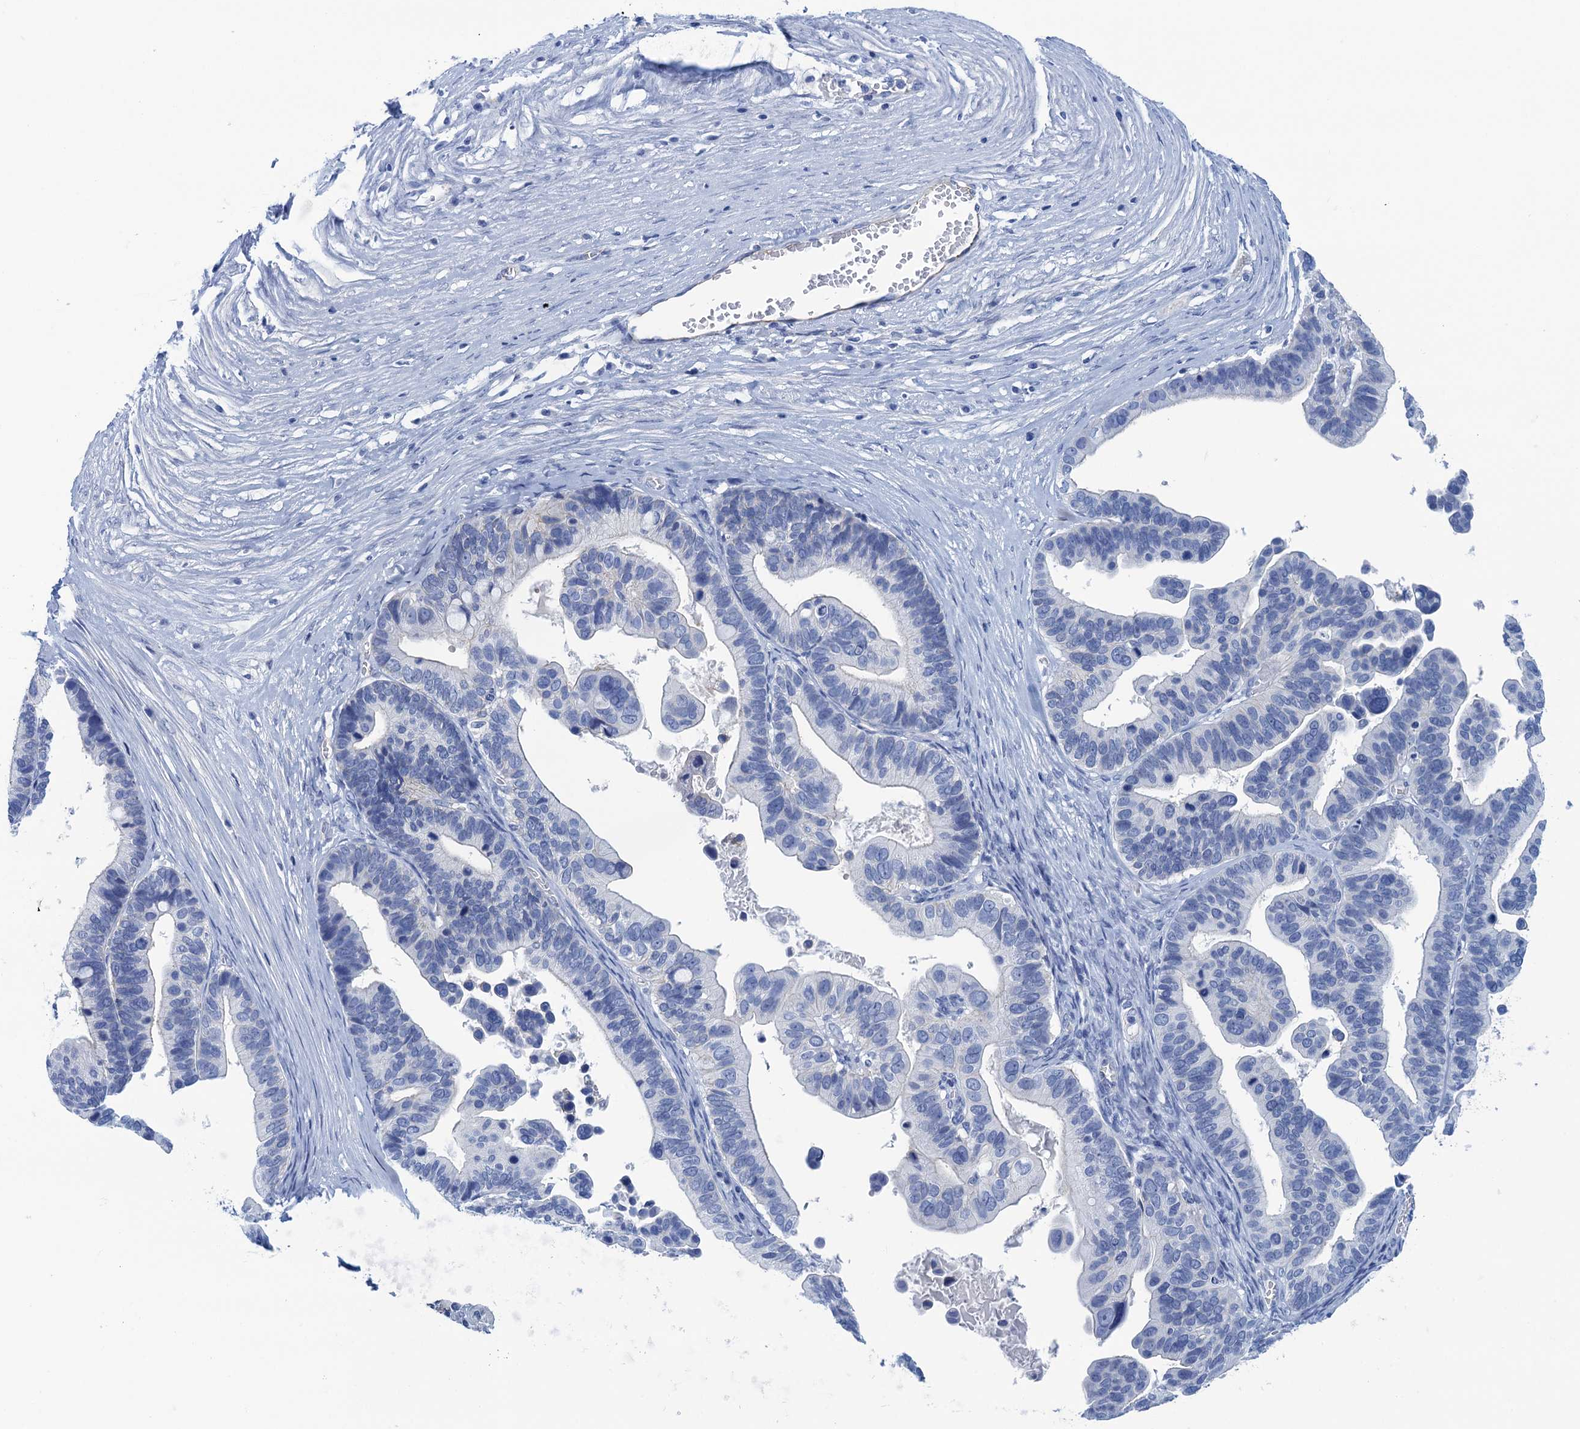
{"staining": {"intensity": "negative", "quantity": "none", "location": "none"}, "tissue": "ovarian cancer", "cell_type": "Tumor cells", "image_type": "cancer", "snomed": [{"axis": "morphology", "description": "Cystadenocarcinoma, serous, NOS"}, {"axis": "topography", "description": "Ovary"}], "caption": "Image shows no significant protein expression in tumor cells of ovarian cancer.", "gene": "CALML5", "patient": {"sex": "female", "age": 56}}